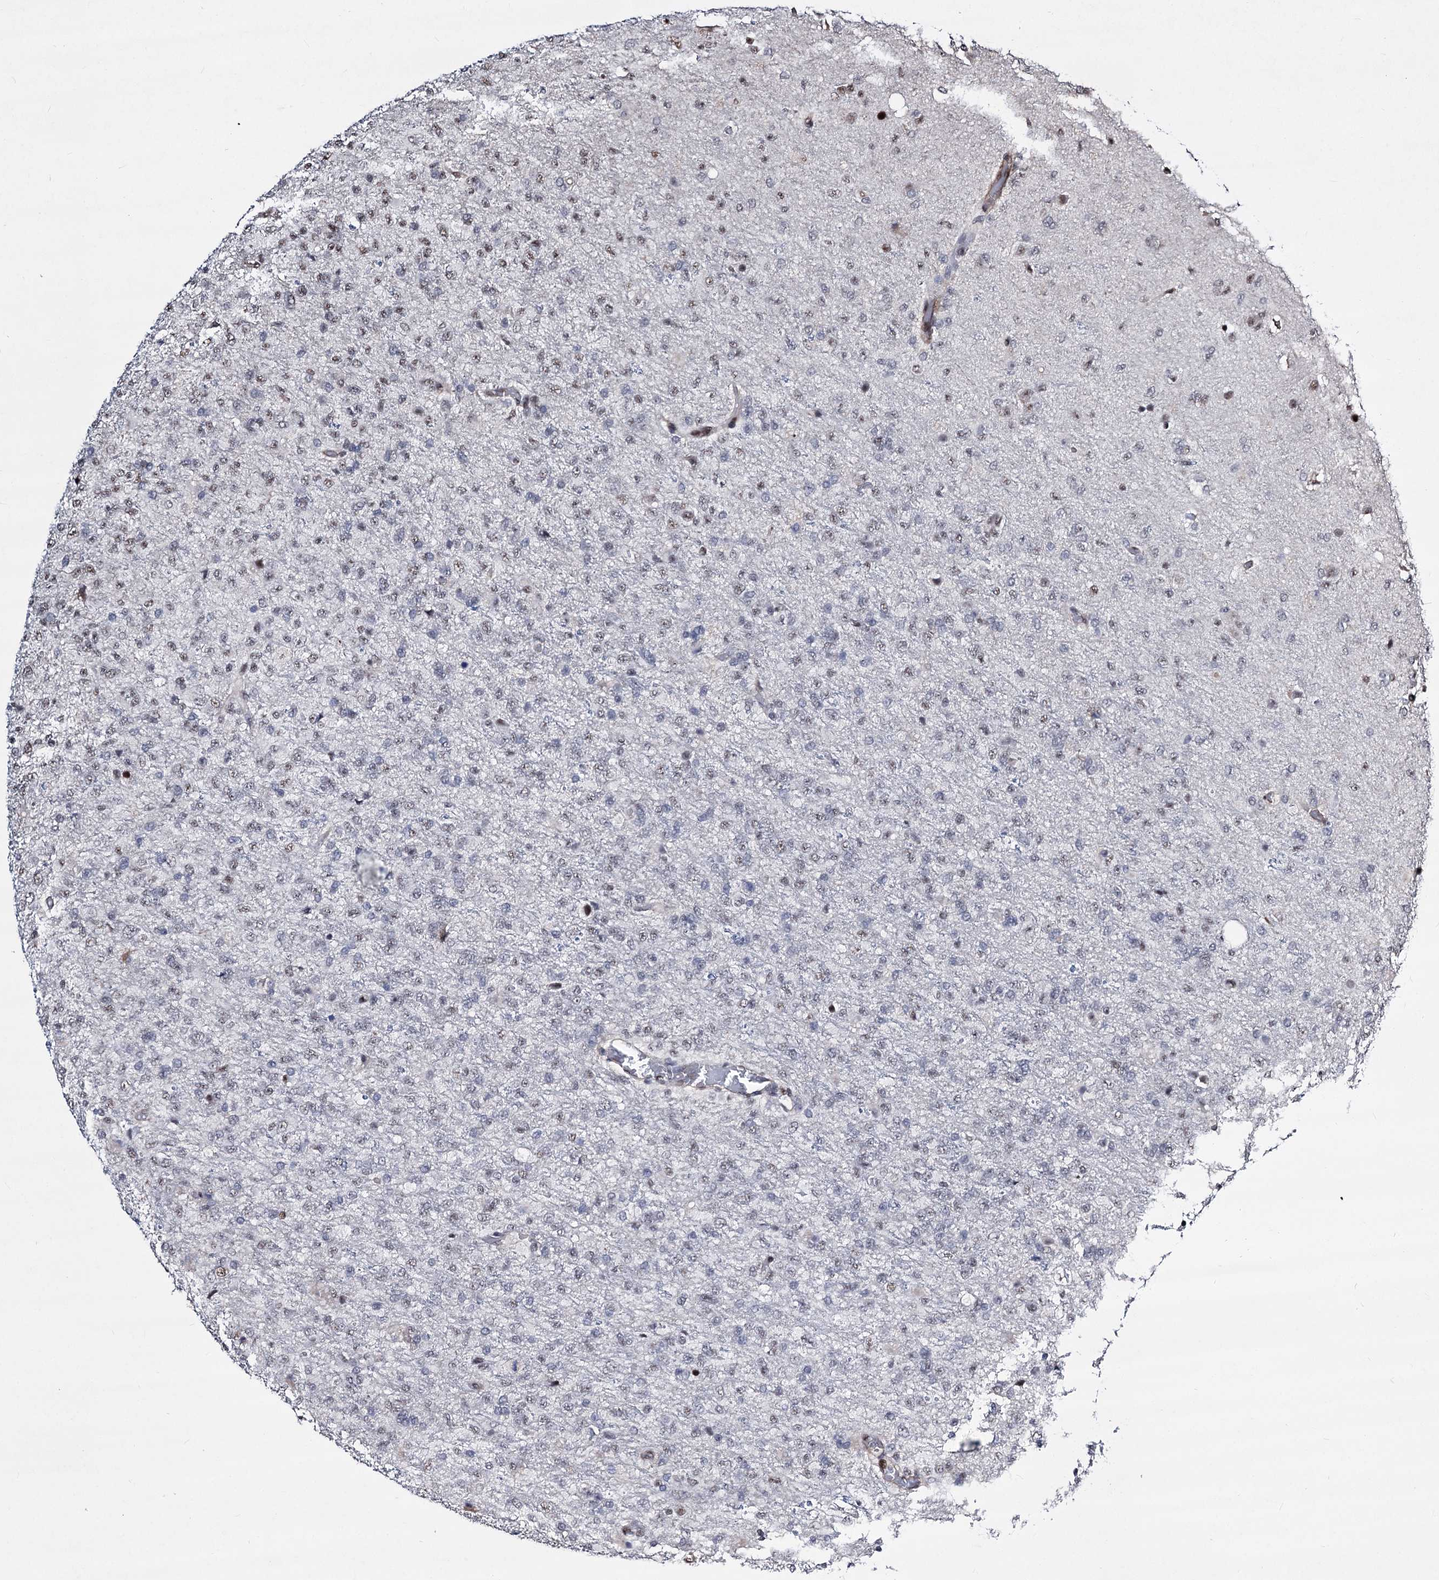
{"staining": {"intensity": "weak", "quantity": "<25%", "location": "nuclear"}, "tissue": "glioma", "cell_type": "Tumor cells", "image_type": "cancer", "snomed": [{"axis": "morphology", "description": "Glioma, malignant, High grade"}, {"axis": "topography", "description": "Brain"}], "caption": "Micrograph shows no protein positivity in tumor cells of high-grade glioma (malignant) tissue.", "gene": "CHMP7", "patient": {"sex": "female", "age": 74}}